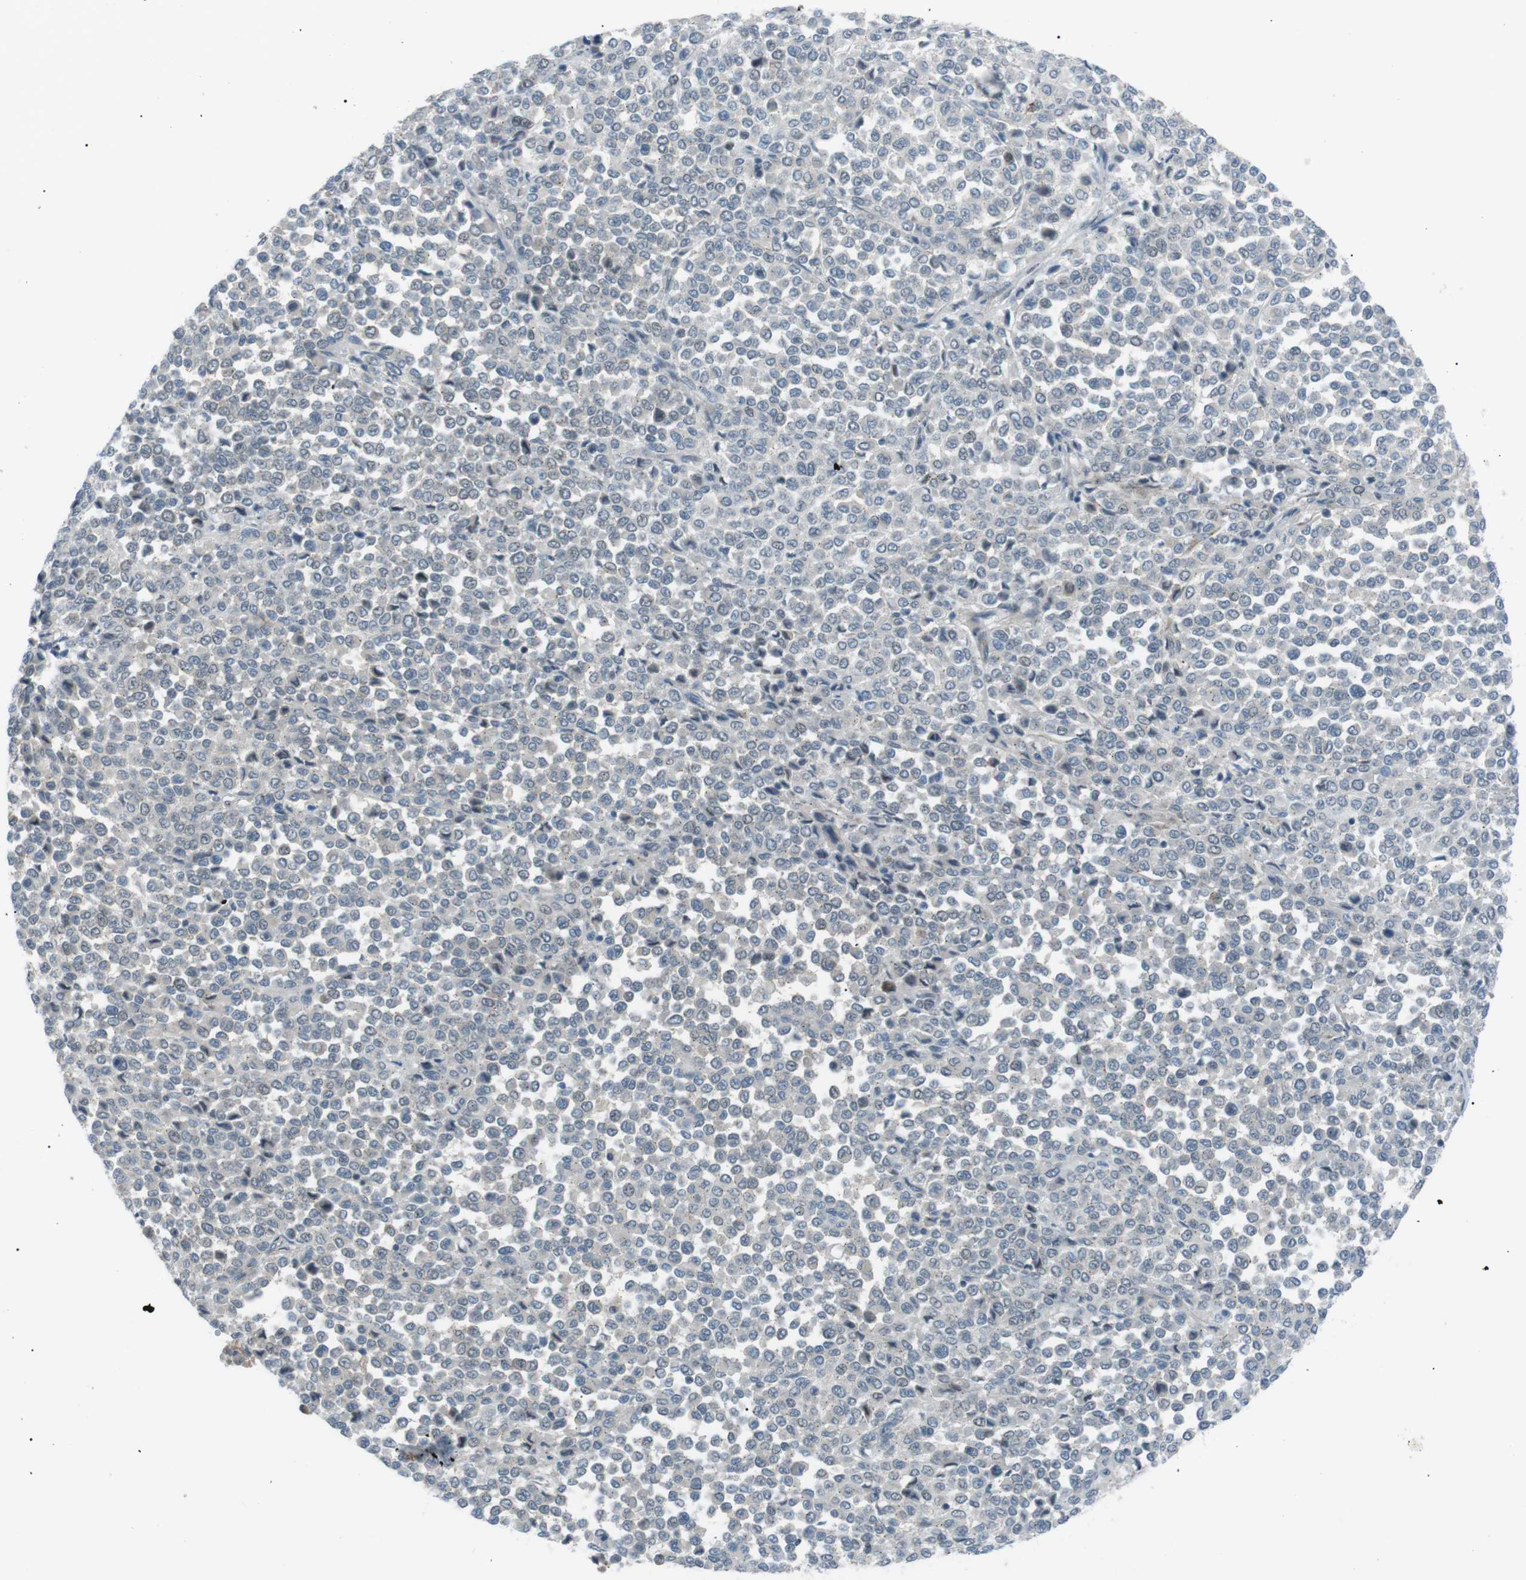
{"staining": {"intensity": "negative", "quantity": "none", "location": "none"}, "tissue": "melanoma", "cell_type": "Tumor cells", "image_type": "cancer", "snomed": [{"axis": "morphology", "description": "Malignant melanoma, Metastatic site"}, {"axis": "topography", "description": "Pancreas"}], "caption": "Immunohistochemistry (IHC) of malignant melanoma (metastatic site) shows no positivity in tumor cells. Brightfield microscopy of immunohistochemistry stained with DAB (brown) and hematoxylin (blue), captured at high magnification.", "gene": "ARID5B", "patient": {"sex": "female", "age": 30}}